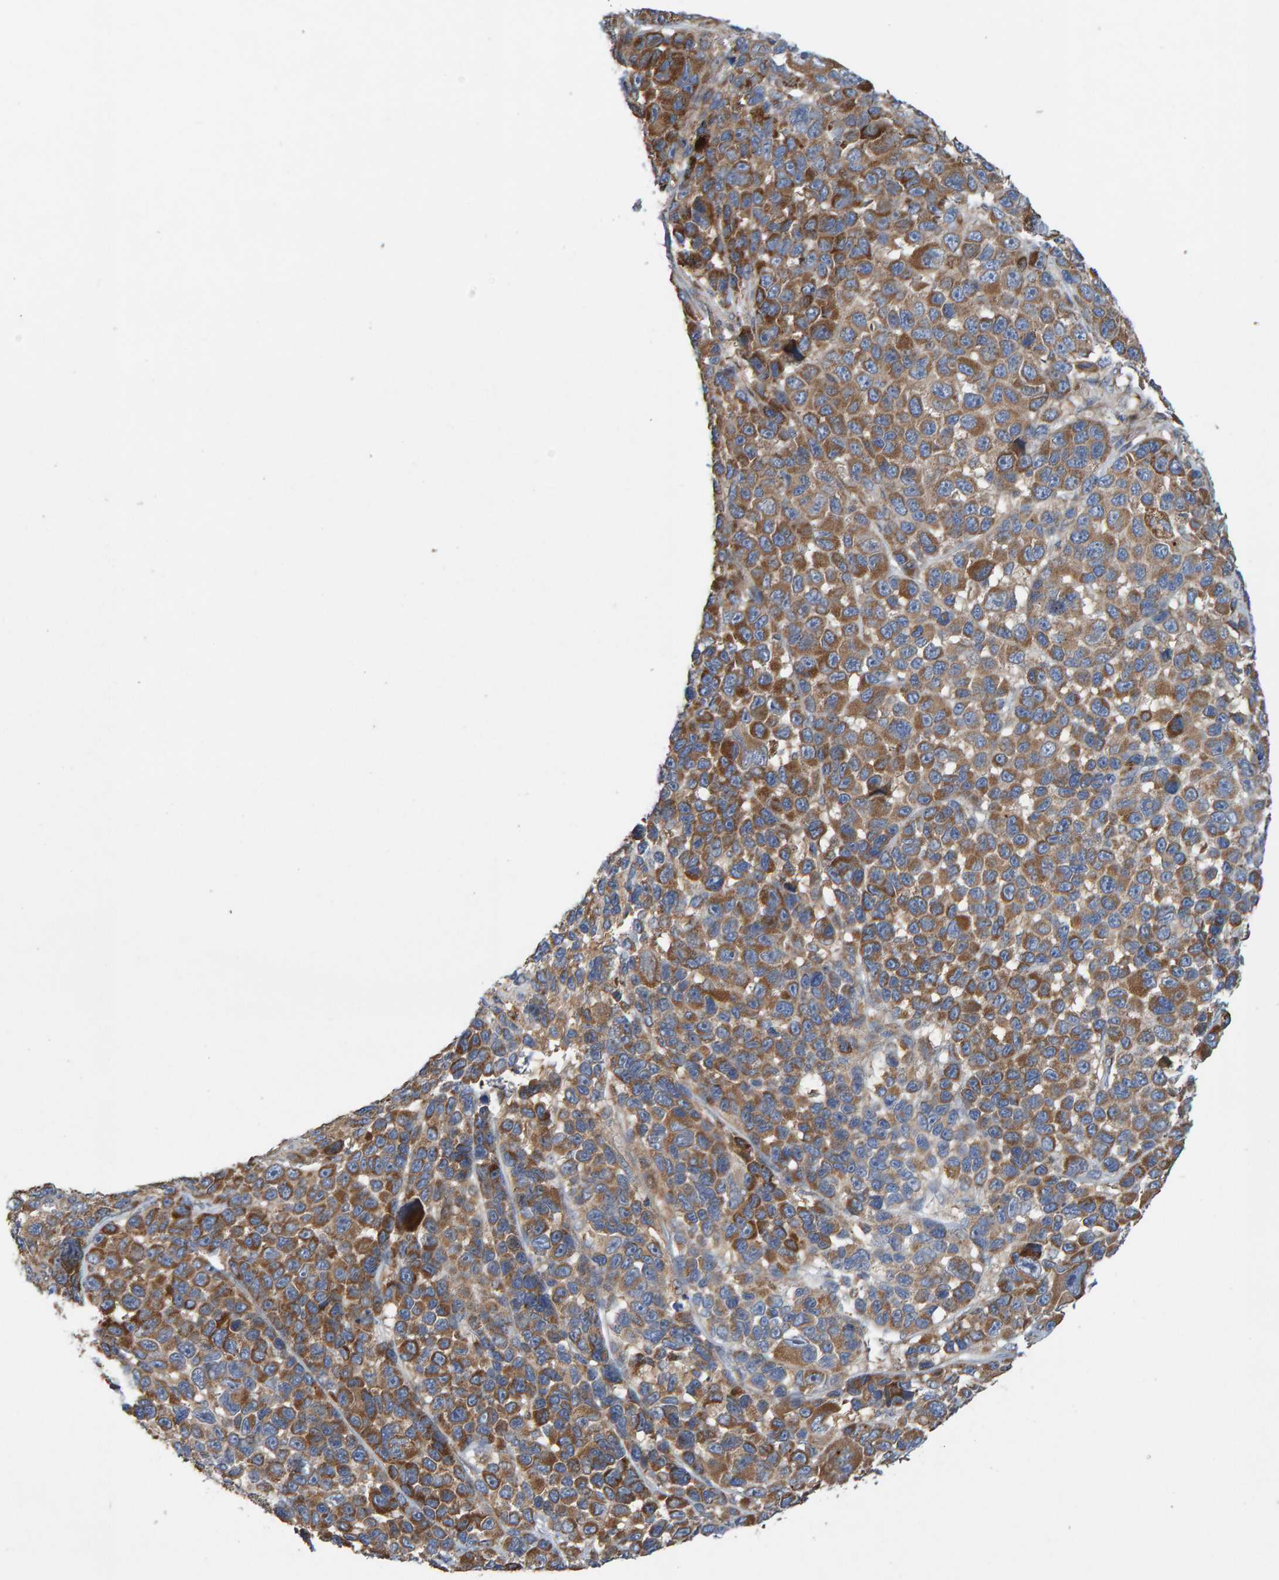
{"staining": {"intensity": "moderate", "quantity": ">75%", "location": "cytoplasmic/membranous"}, "tissue": "melanoma", "cell_type": "Tumor cells", "image_type": "cancer", "snomed": [{"axis": "morphology", "description": "Malignant melanoma, NOS"}, {"axis": "topography", "description": "Skin"}], "caption": "High-magnification brightfield microscopy of melanoma stained with DAB (3,3'-diaminobenzidine) (brown) and counterstained with hematoxylin (blue). tumor cells exhibit moderate cytoplasmic/membranous positivity is identified in about>75% of cells.", "gene": "KIAA0753", "patient": {"sex": "male", "age": 53}}